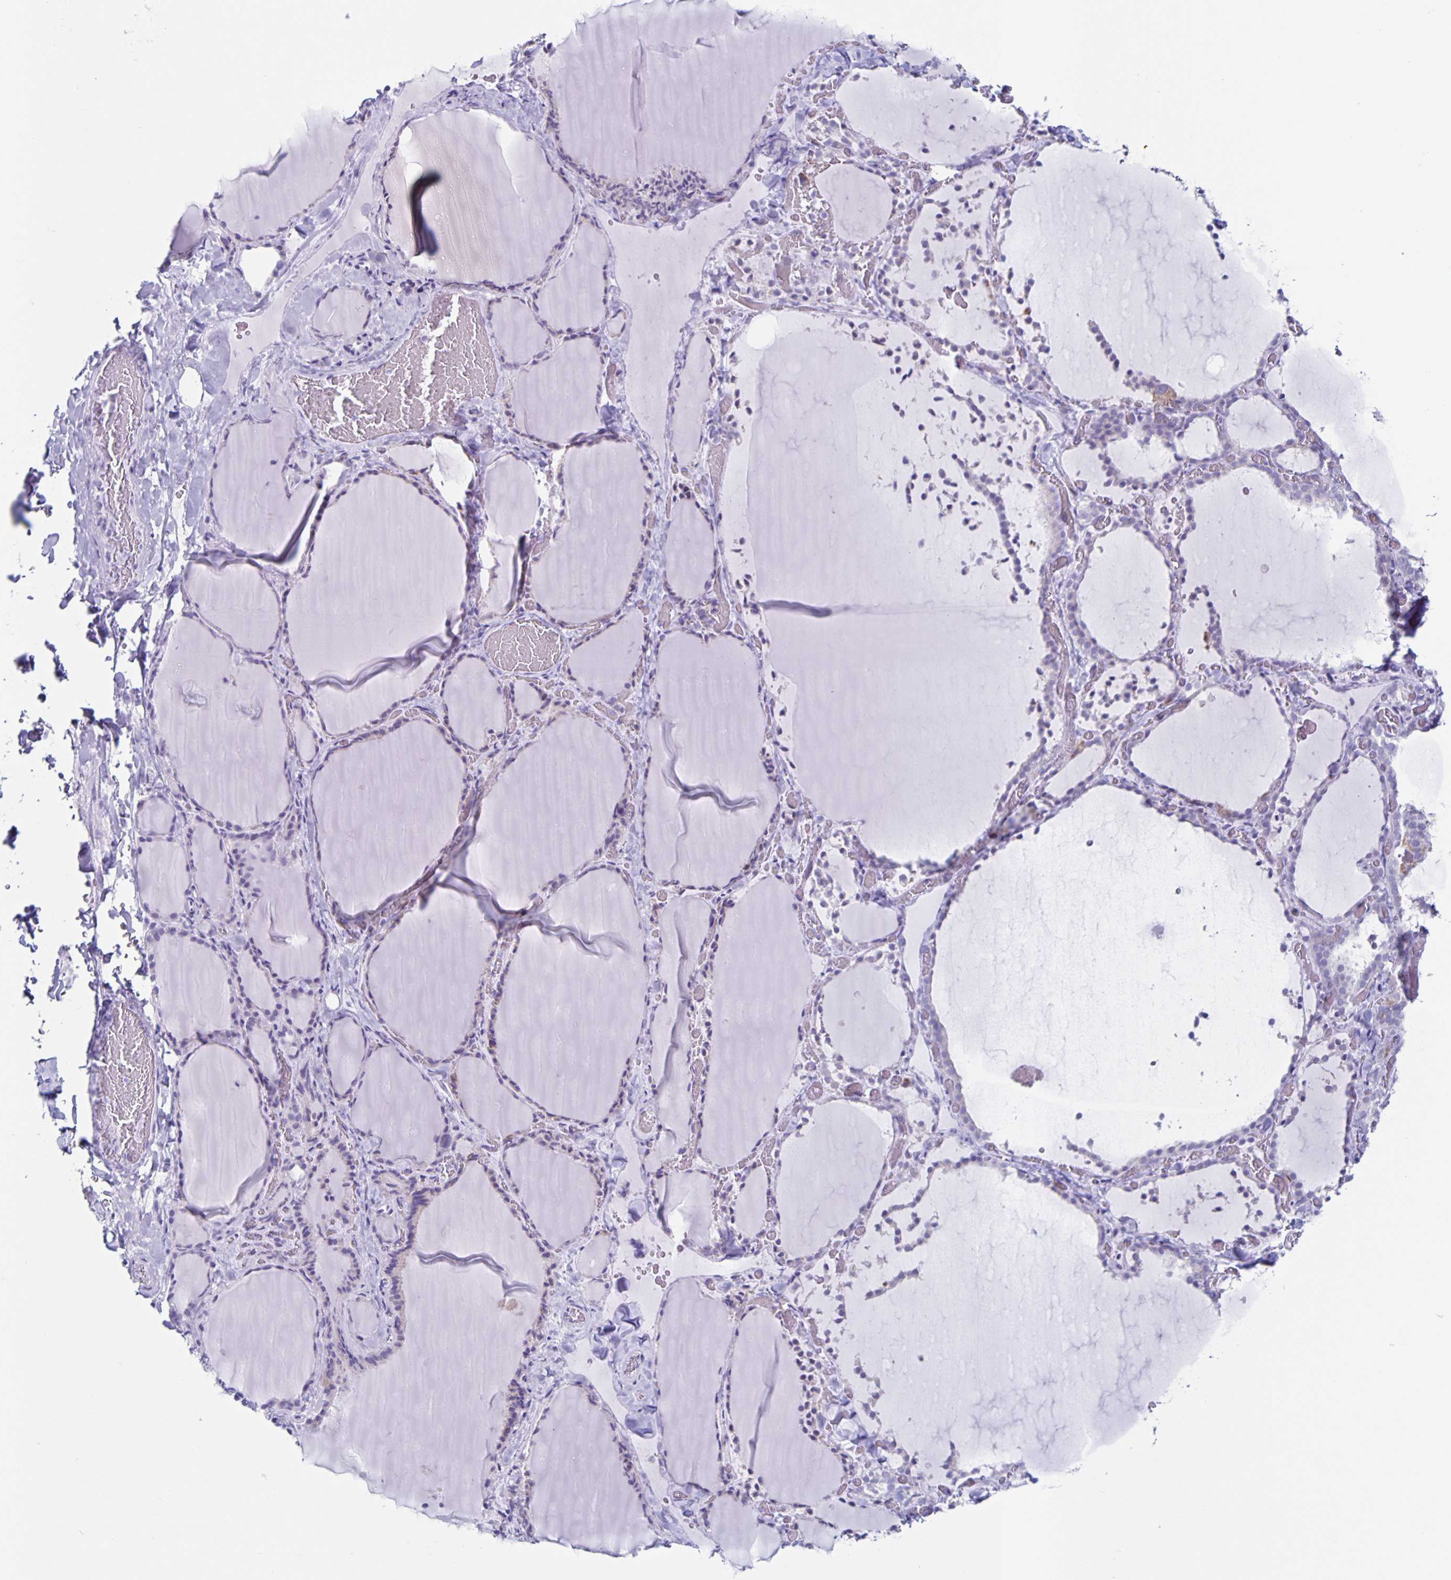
{"staining": {"intensity": "negative", "quantity": "none", "location": "none"}, "tissue": "thyroid gland", "cell_type": "Glandular cells", "image_type": "normal", "snomed": [{"axis": "morphology", "description": "Normal tissue, NOS"}, {"axis": "topography", "description": "Thyroid gland"}], "caption": "Thyroid gland stained for a protein using IHC displays no expression glandular cells.", "gene": "CT45A10", "patient": {"sex": "female", "age": 22}}